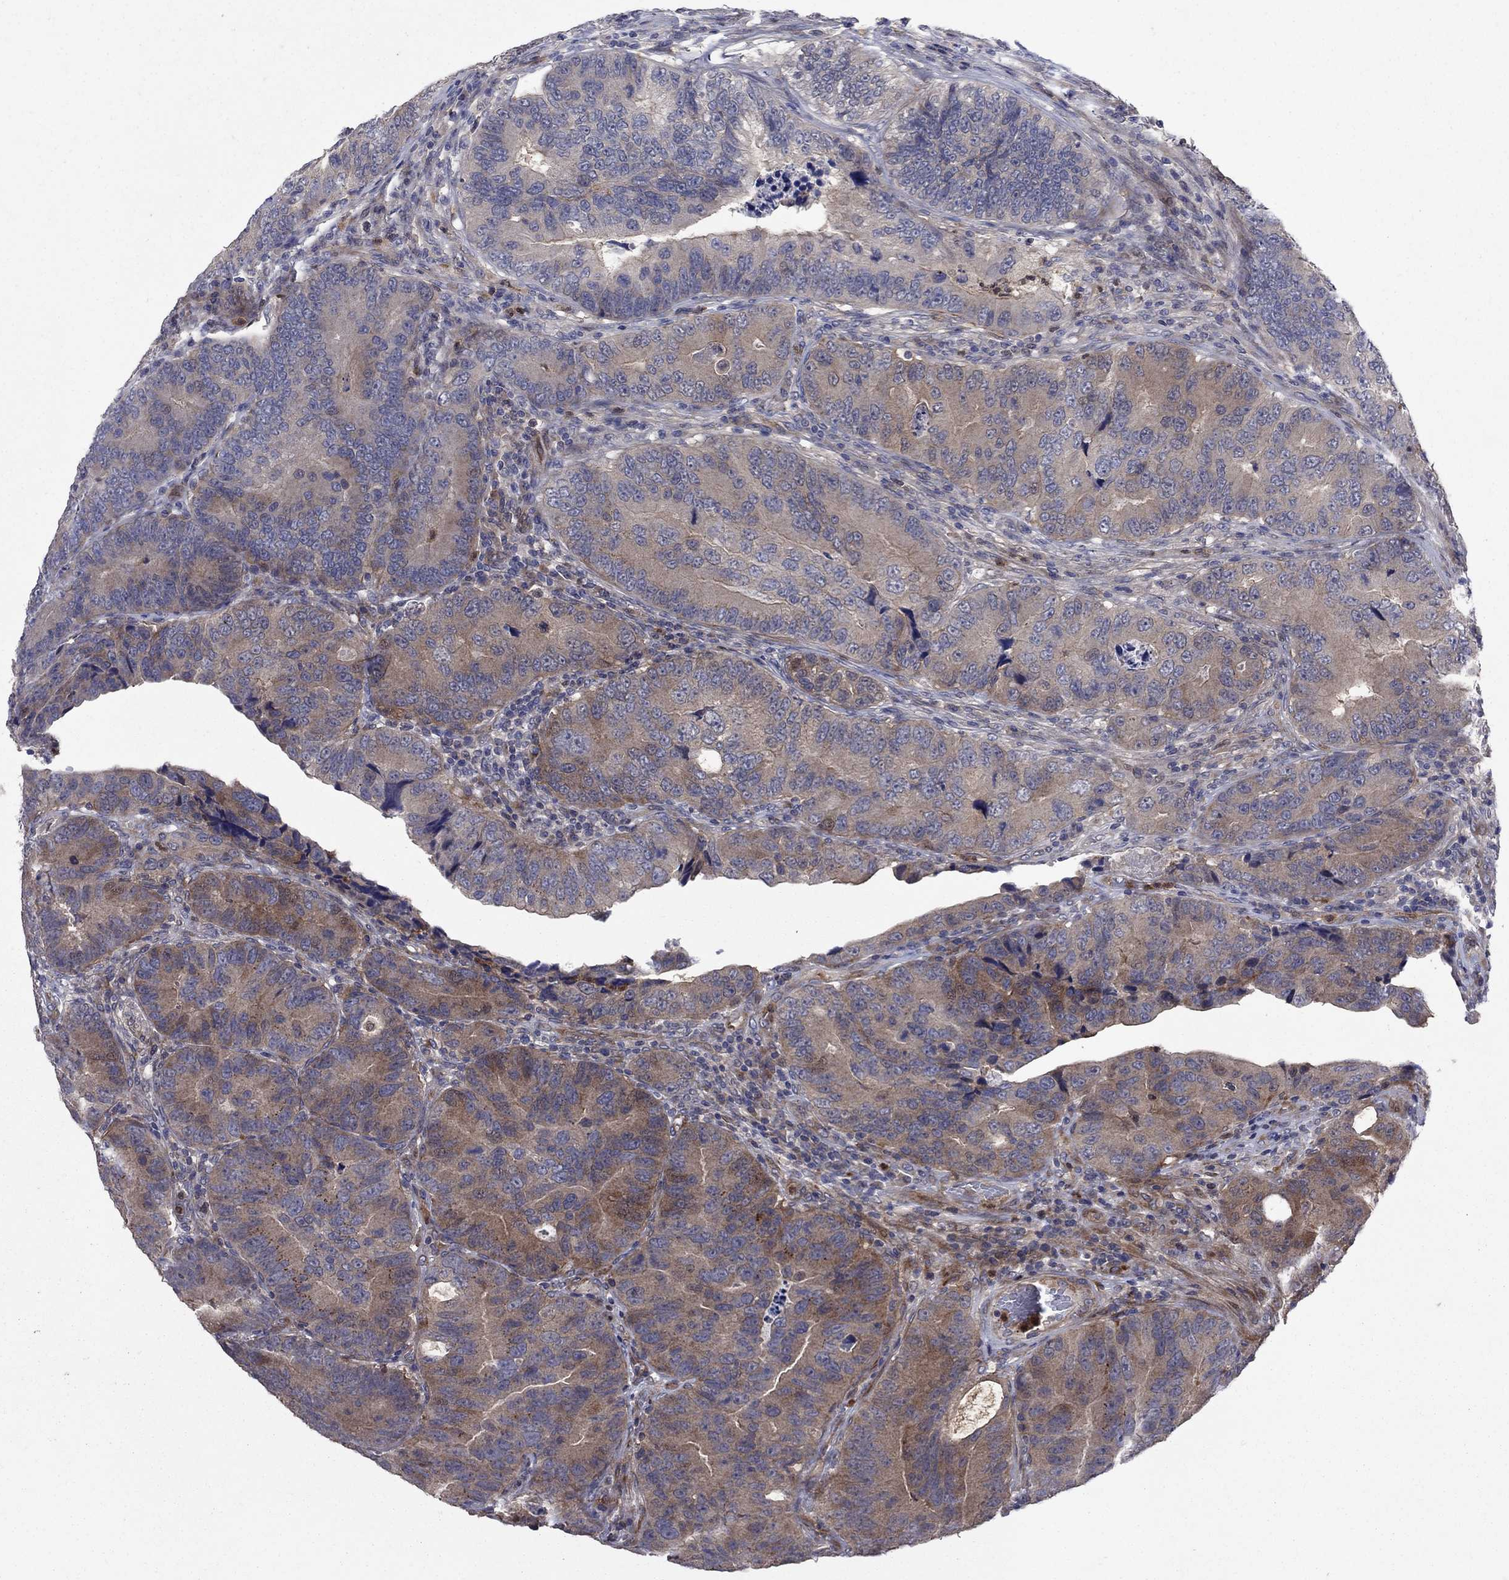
{"staining": {"intensity": "moderate", "quantity": "25%-75%", "location": "cytoplasmic/membranous"}, "tissue": "colorectal cancer", "cell_type": "Tumor cells", "image_type": "cancer", "snomed": [{"axis": "morphology", "description": "Adenocarcinoma, NOS"}, {"axis": "topography", "description": "Colon"}], "caption": "This micrograph shows IHC staining of colorectal cancer, with medium moderate cytoplasmic/membranous staining in about 25%-75% of tumor cells.", "gene": "MSRB1", "patient": {"sex": "female", "age": 72}}